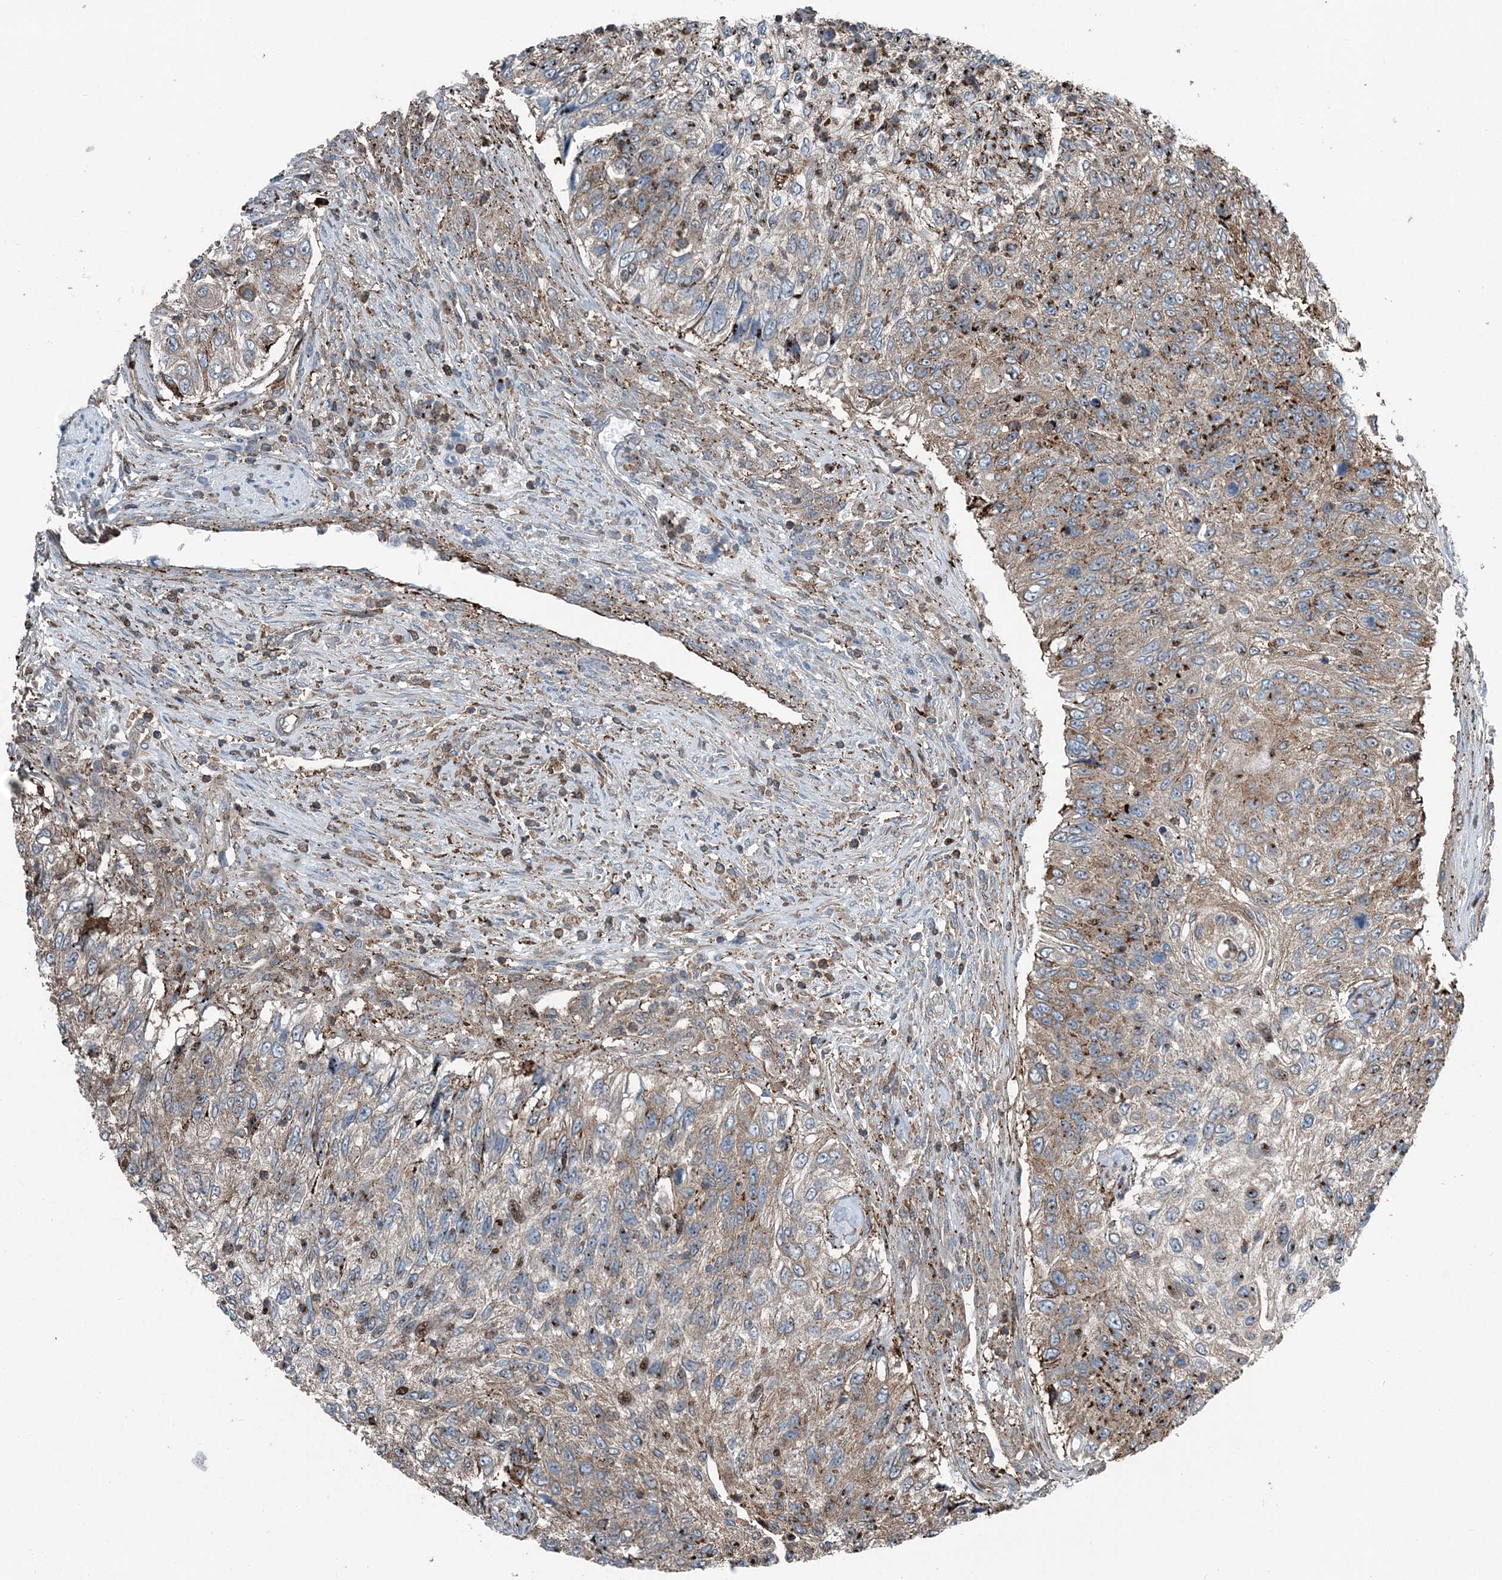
{"staining": {"intensity": "moderate", "quantity": ">75%", "location": "cytoplasmic/membranous"}, "tissue": "urothelial cancer", "cell_type": "Tumor cells", "image_type": "cancer", "snomed": [{"axis": "morphology", "description": "Urothelial carcinoma, High grade"}, {"axis": "topography", "description": "Urinary bladder"}], "caption": "Immunohistochemical staining of human urothelial cancer shows moderate cytoplasmic/membranous protein staining in about >75% of tumor cells.", "gene": "CFL1", "patient": {"sex": "female", "age": 60}}